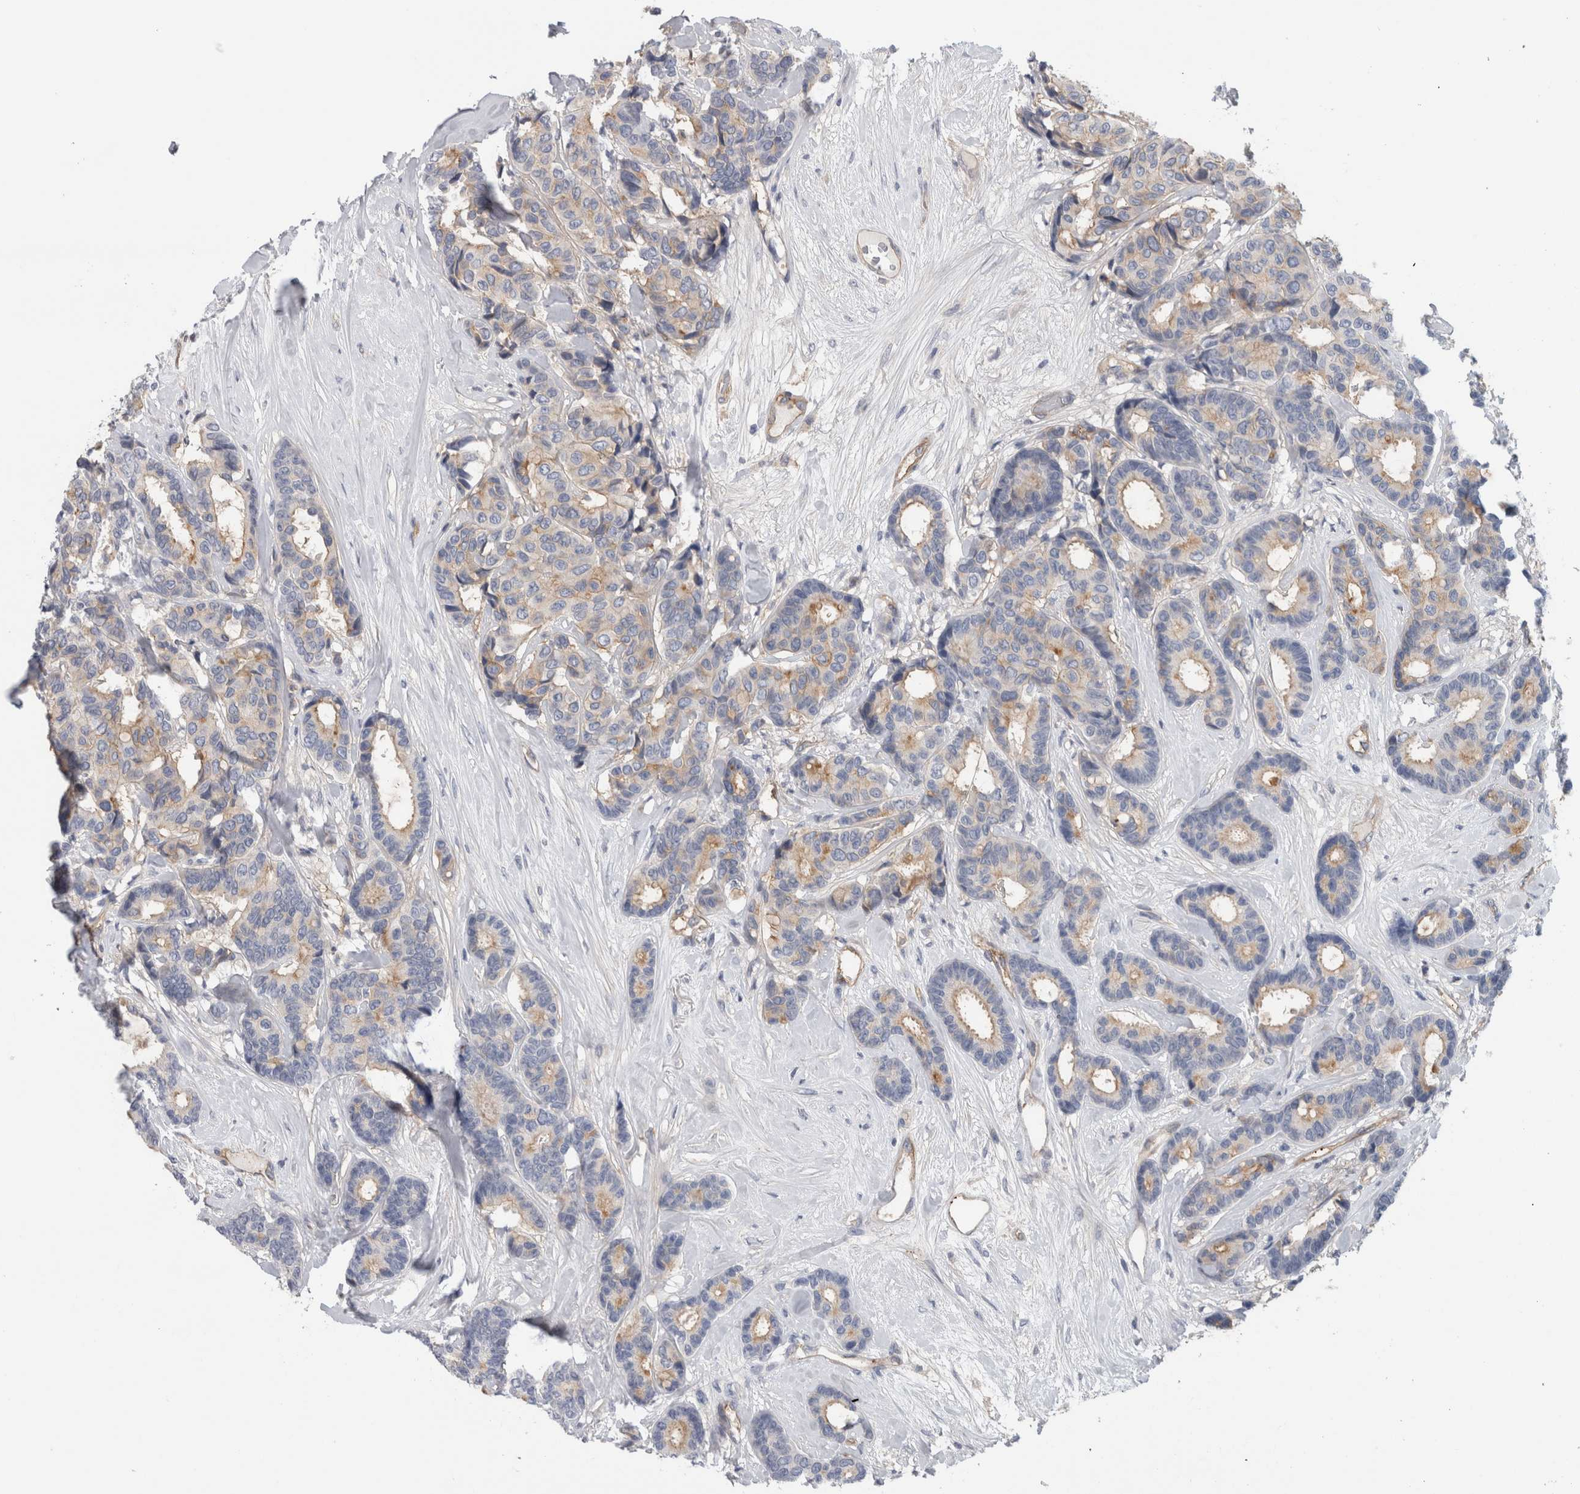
{"staining": {"intensity": "weak", "quantity": "25%-75%", "location": "cytoplasmic/membranous"}, "tissue": "breast cancer", "cell_type": "Tumor cells", "image_type": "cancer", "snomed": [{"axis": "morphology", "description": "Duct carcinoma"}, {"axis": "topography", "description": "Breast"}], "caption": "Tumor cells reveal low levels of weak cytoplasmic/membranous staining in approximately 25%-75% of cells in human invasive ductal carcinoma (breast).", "gene": "CD59", "patient": {"sex": "female", "age": 87}}